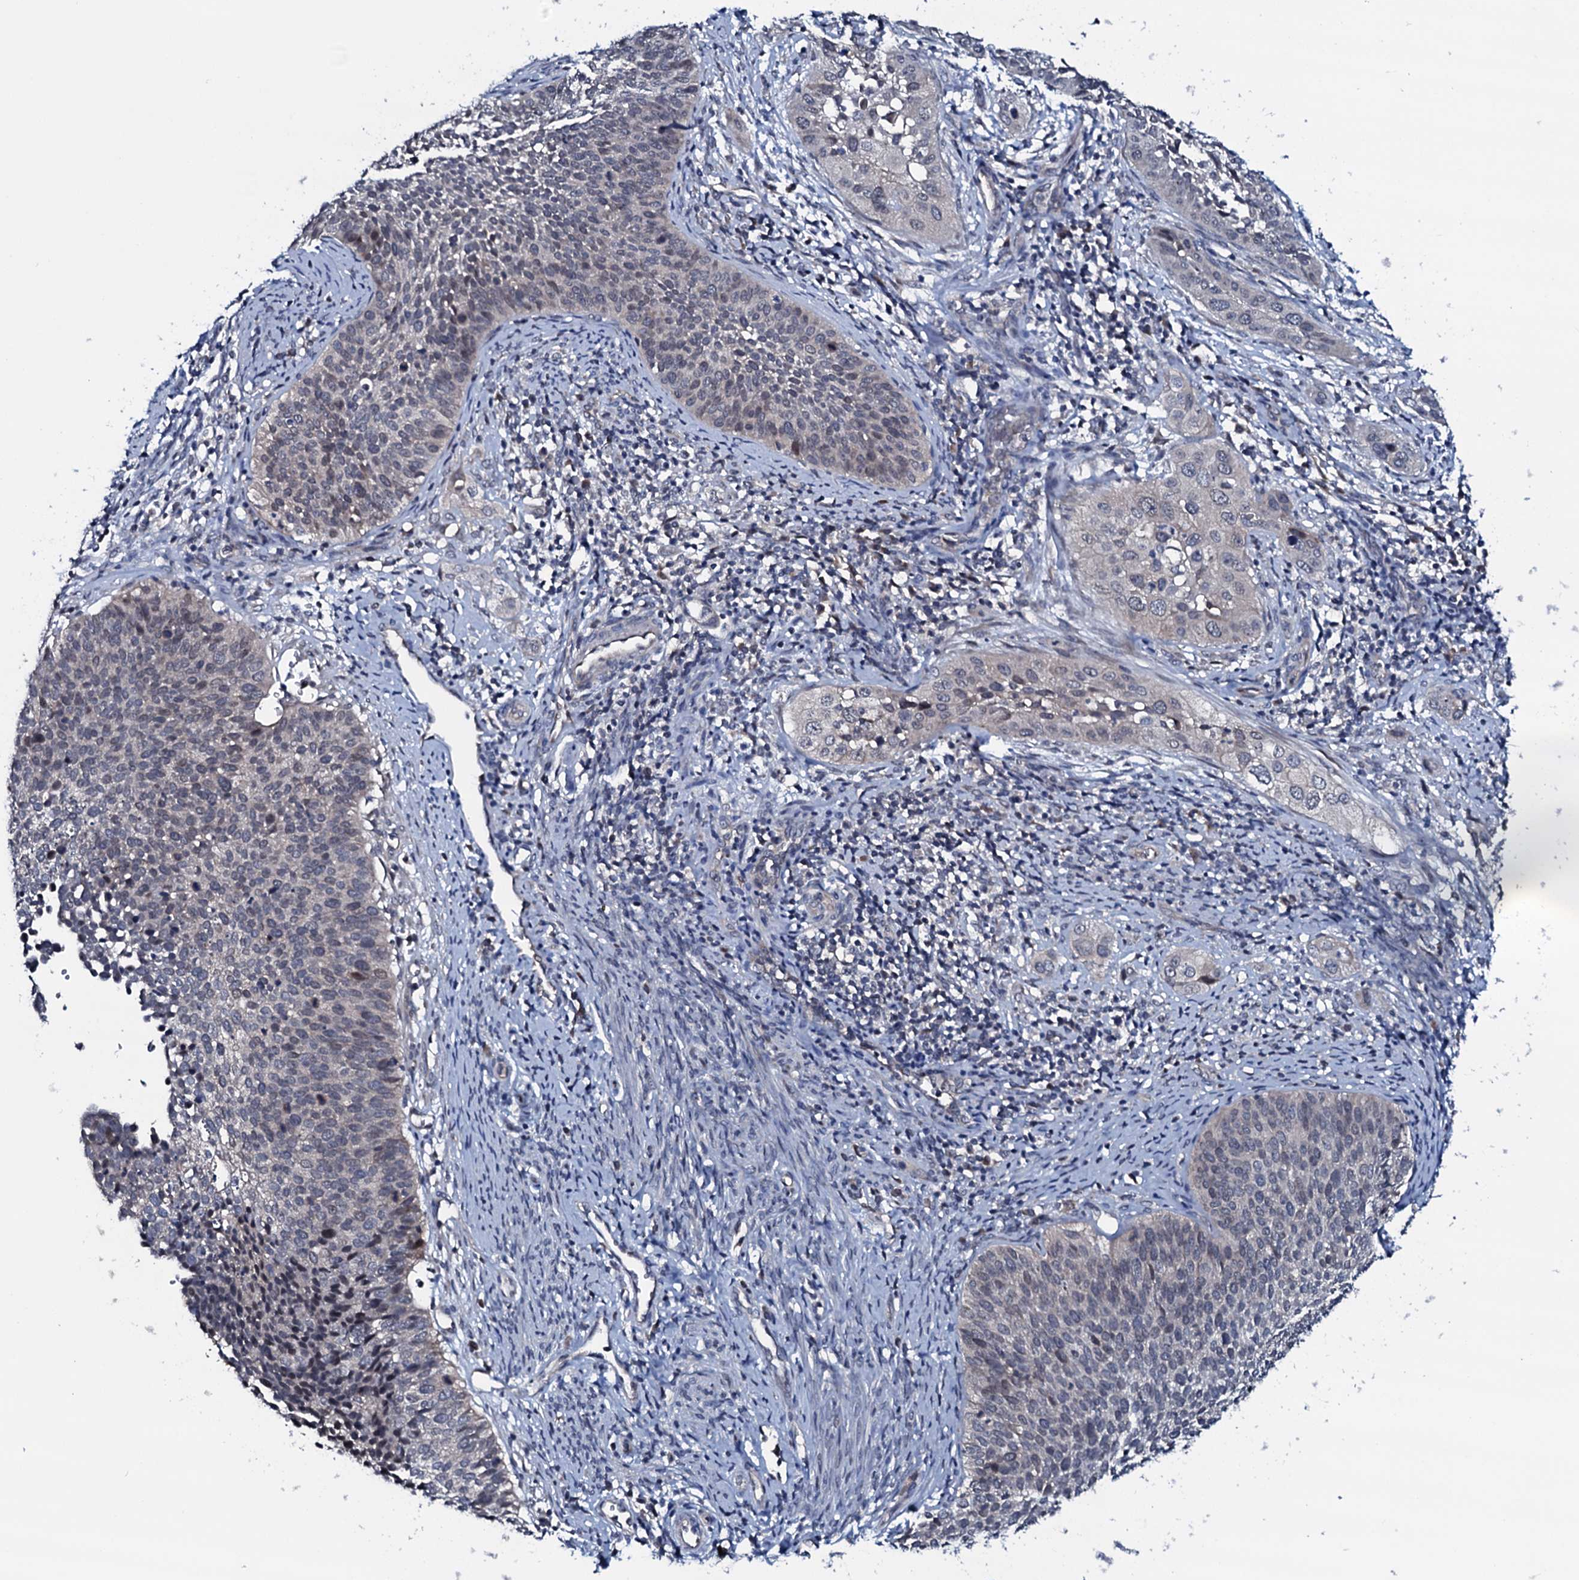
{"staining": {"intensity": "negative", "quantity": "none", "location": "none"}, "tissue": "cervical cancer", "cell_type": "Tumor cells", "image_type": "cancer", "snomed": [{"axis": "morphology", "description": "Squamous cell carcinoma, NOS"}, {"axis": "topography", "description": "Cervix"}], "caption": "This is an immunohistochemistry histopathology image of human cervical cancer. There is no positivity in tumor cells.", "gene": "OGFOD2", "patient": {"sex": "female", "age": 34}}